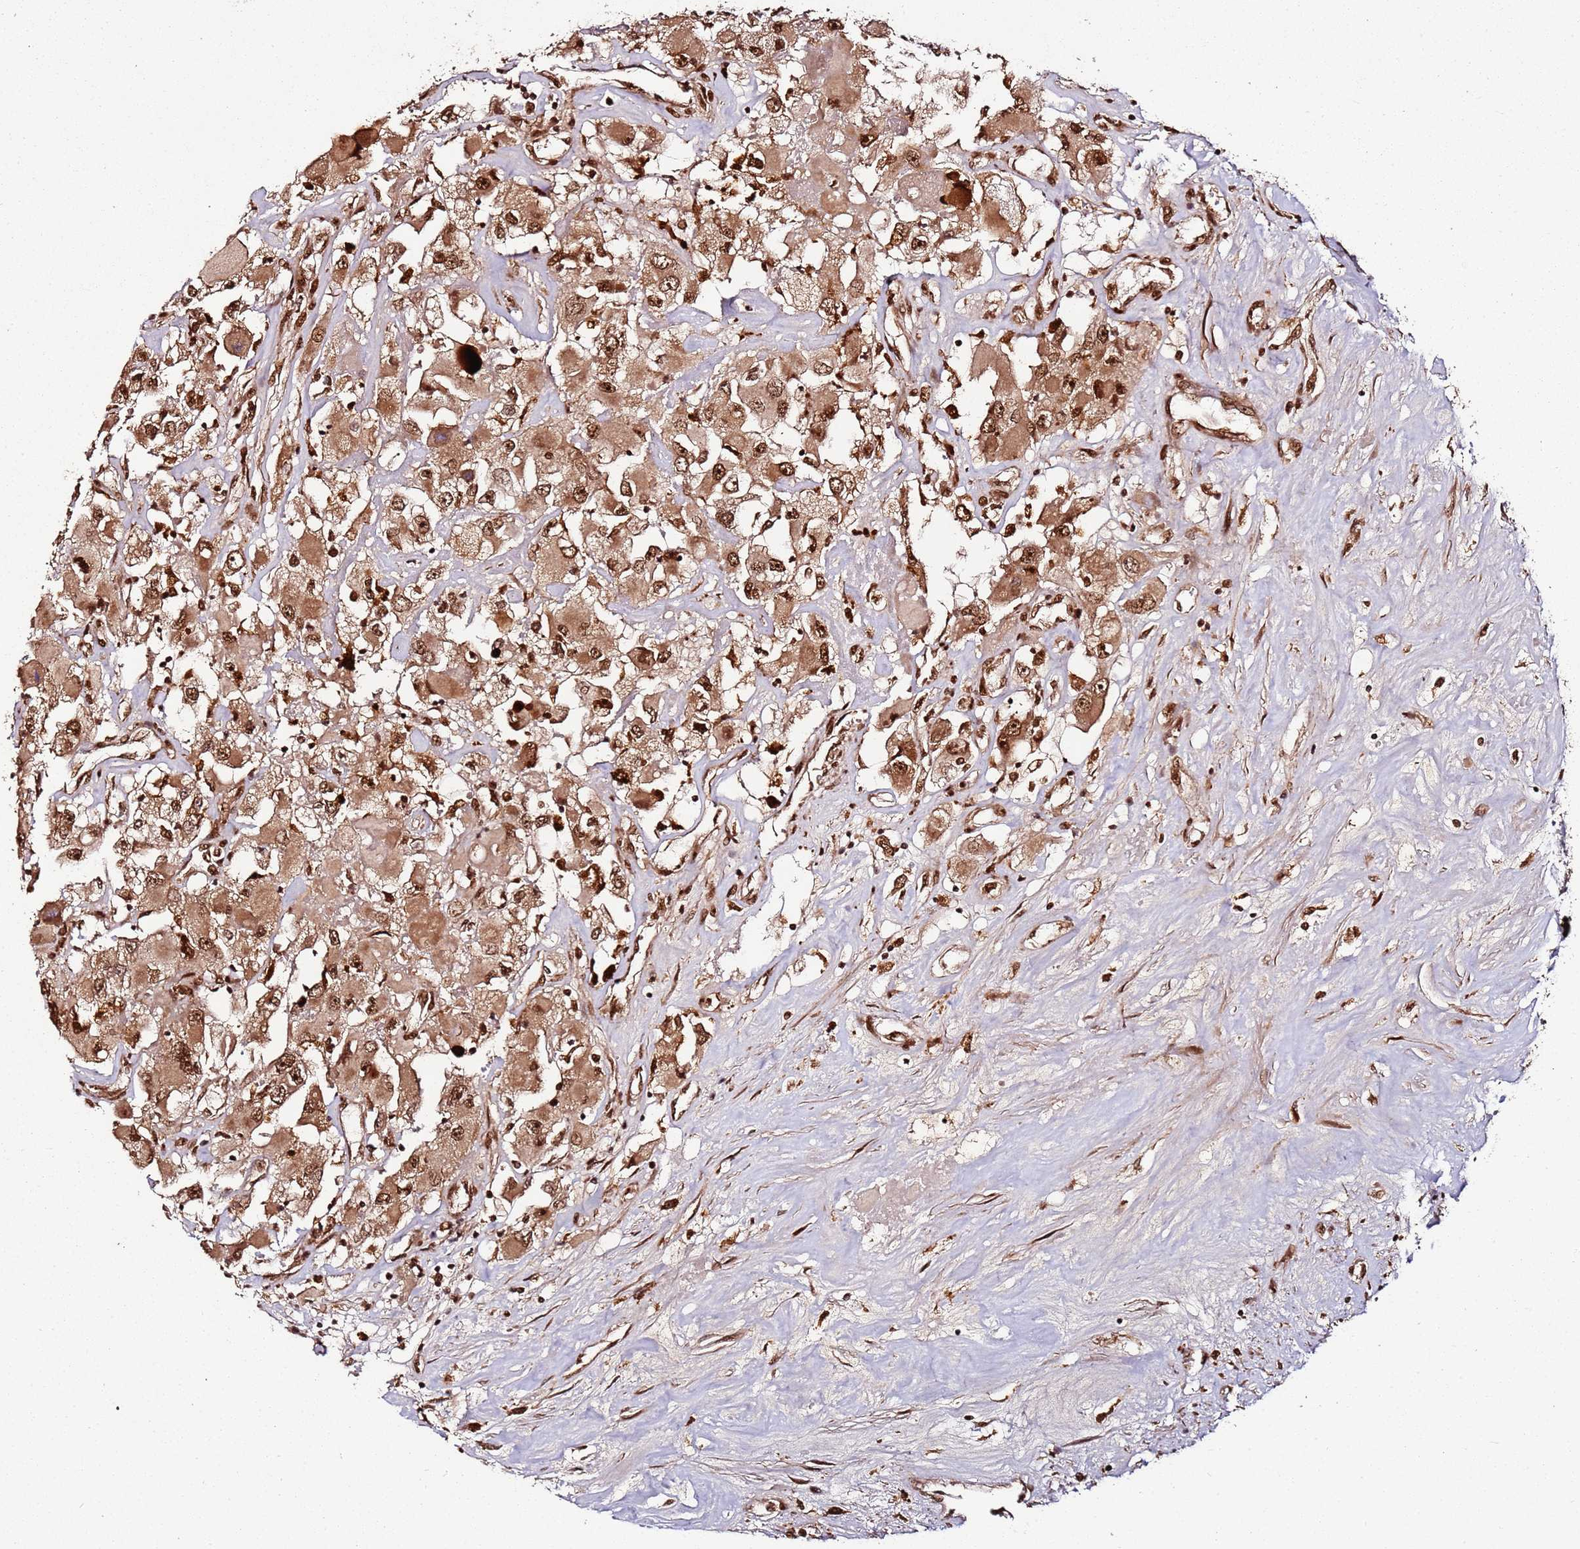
{"staining": {"intensity": "strong", "quantity": ">75%", "location": "cytoplasmic/membranous,nuclear"}, "tissue": "renal cancer", "cell_type": "Tumor cells", "image_type": "cancer", "snomed": [{"axis": "morphology", "description": "Adenocarcinoma, NOS"}, {"axis": "topography", "description": "Kidney"}], "caption": "Tumor cells display high levels of strong cytoplasmic/membranous and nuclear expression in about >75% of cells in adenocarcinoma (renal).", "gene": "XRN2", "patient": {"sex": "female", "age": 52}}